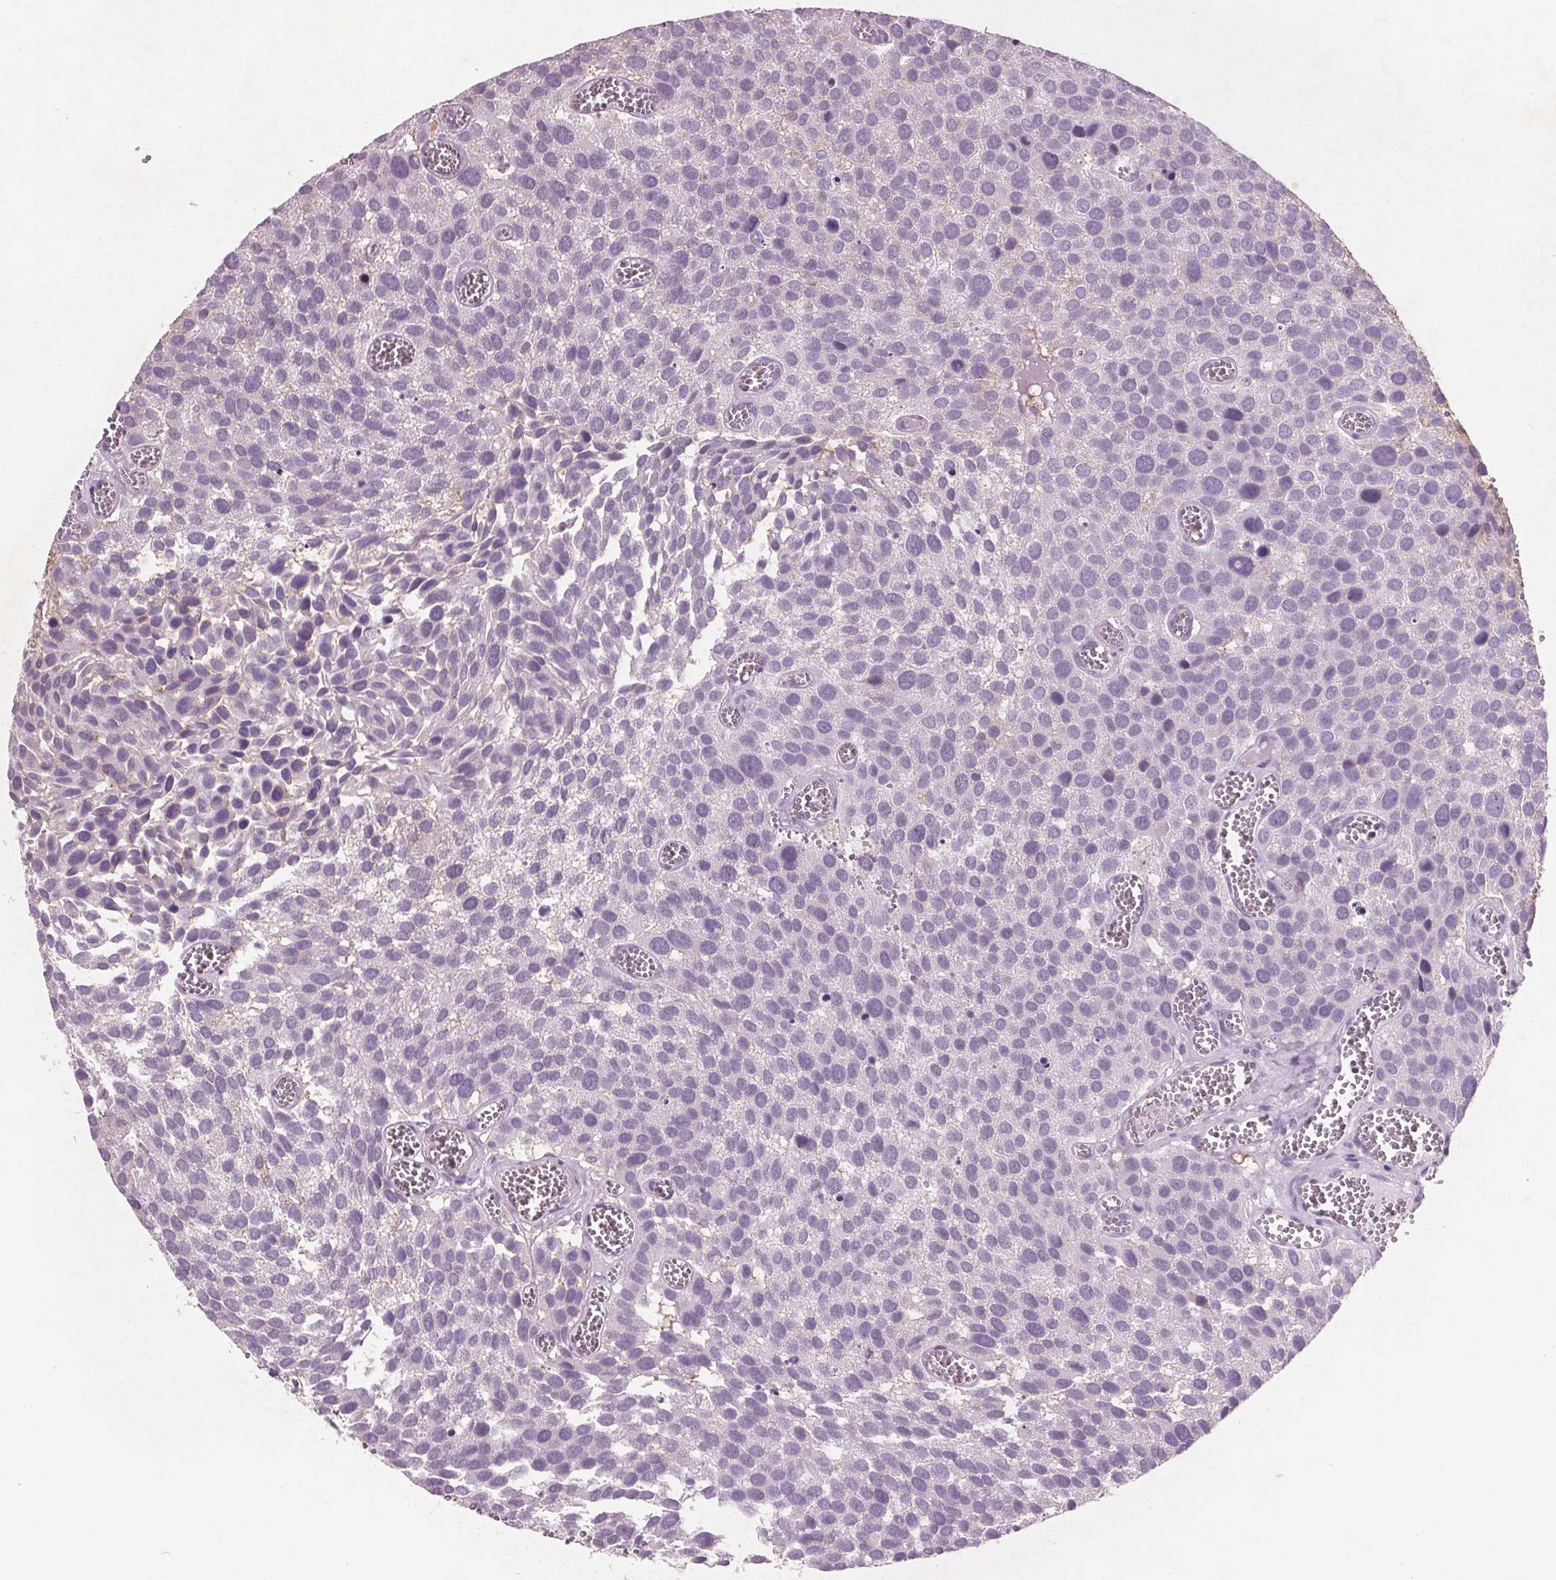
{"staining": {"intensity": "negative", "quantity": "none", "location": "none"}, "tissue": "urothelial cancer", "cell_type": "Tumor cells", "image_type": "cancer", "snomed": [{"axis": "morphology", "description": "Urothelial carcinoma, Low grade"}, {"axis": "topography", "description": "Urinary bladder"}], "caption": "Urothelial carcinoma (low-grade) was stained to show a protein in brown. There is no significant positivity in tumor cells.", "gene": "PTPN14", "patient": {"sex": "female", "age": 69}}